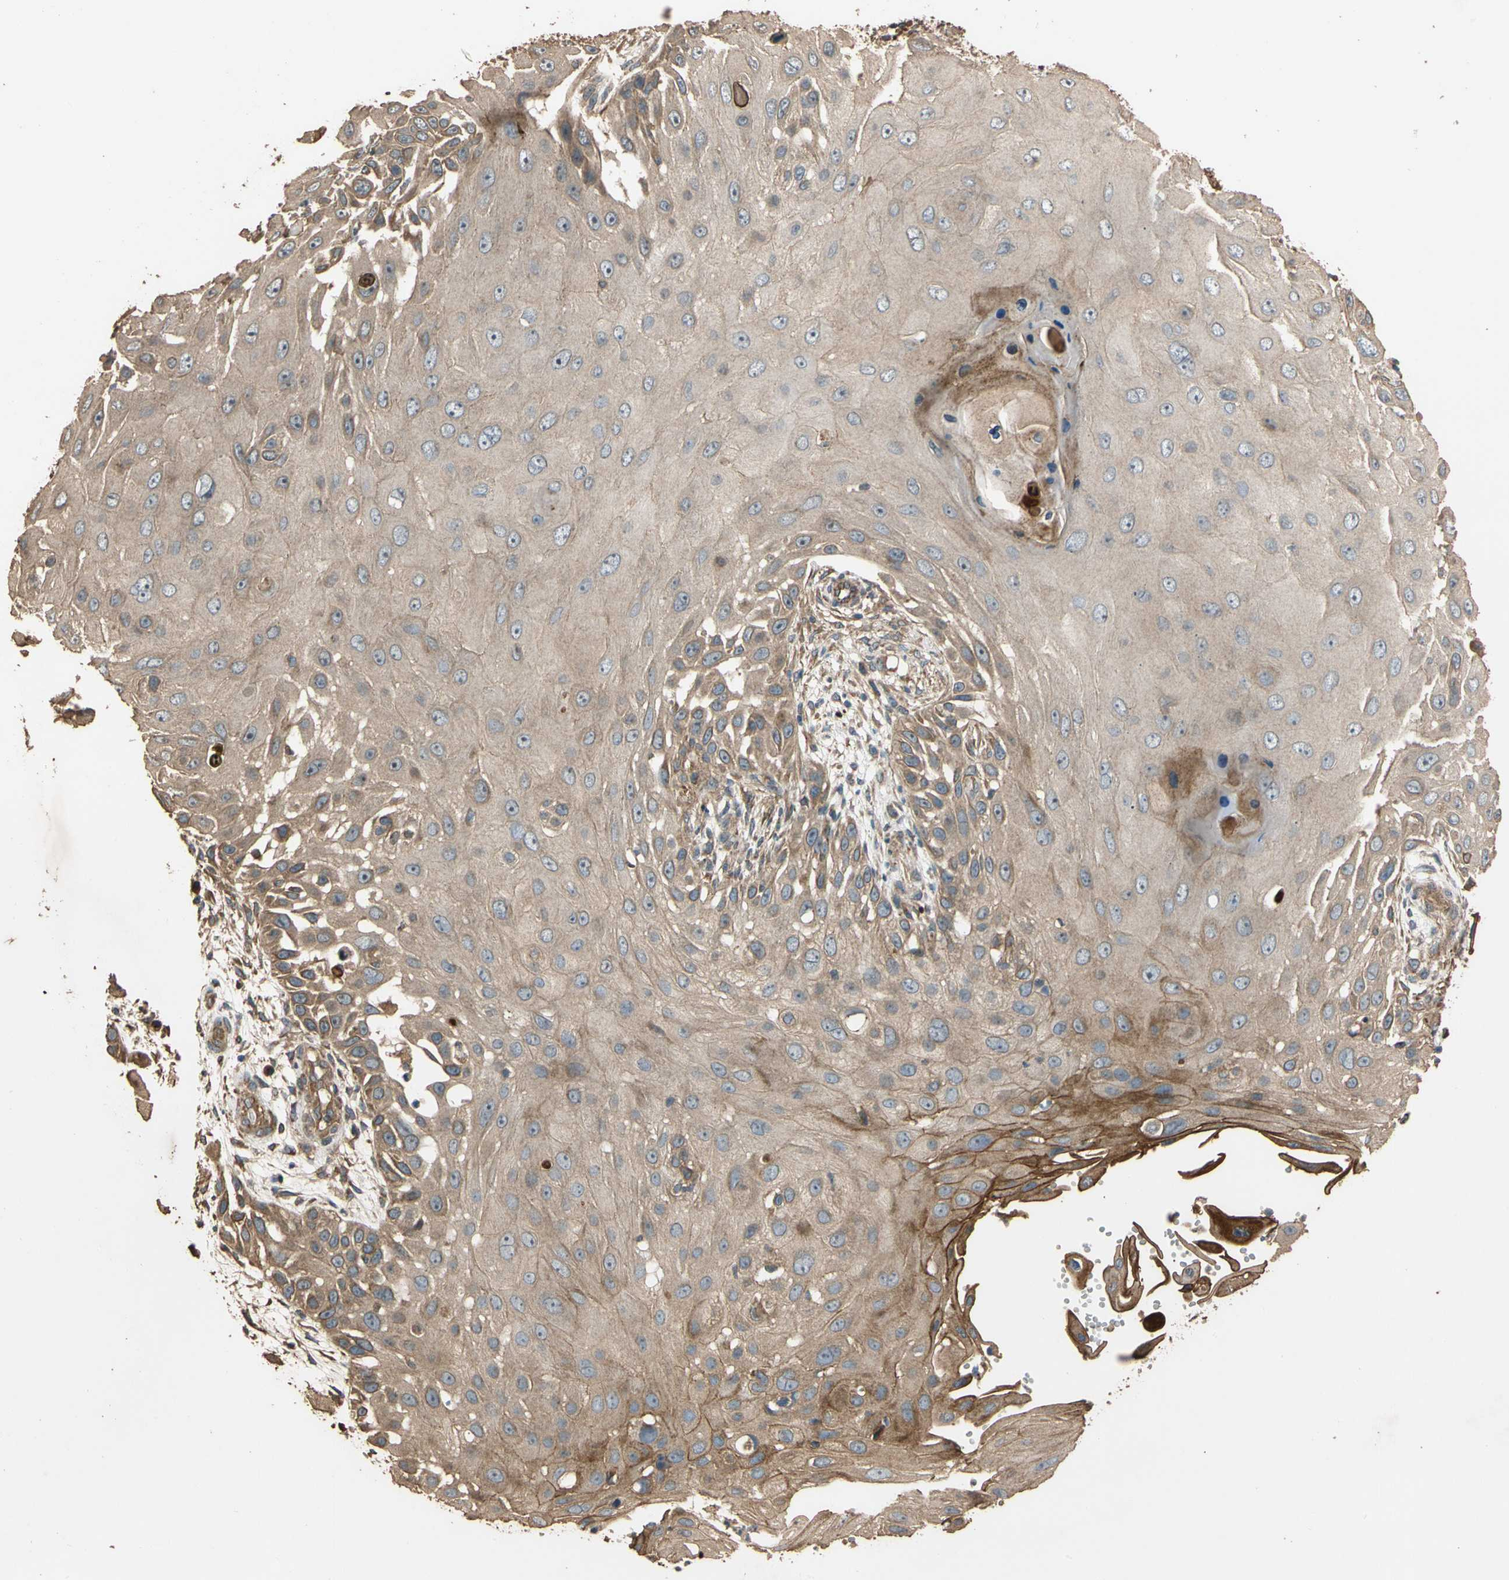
{"staining": {"intensity": "weak", "quantity": ">75%", "location": "cytoplasmic/membranous"}, "tissue": "skin cancer", "cell_type": "Tumor cells", "image_type": "cancer", "snomed": [{"axis": "morphology", "description": "Squamous cell carcinoma, NOS"}, {"axis": "topography", "description": "Skin"}], "caption": "This histopathology image exhibits IHC staining of human skin squamous cell carcinoma, with low weak cytoplasmic/membranous positivity in approximately >75% of tumor cells.", "gene": "MGRN1", "patient": {"sex": "female", "age": 44}}